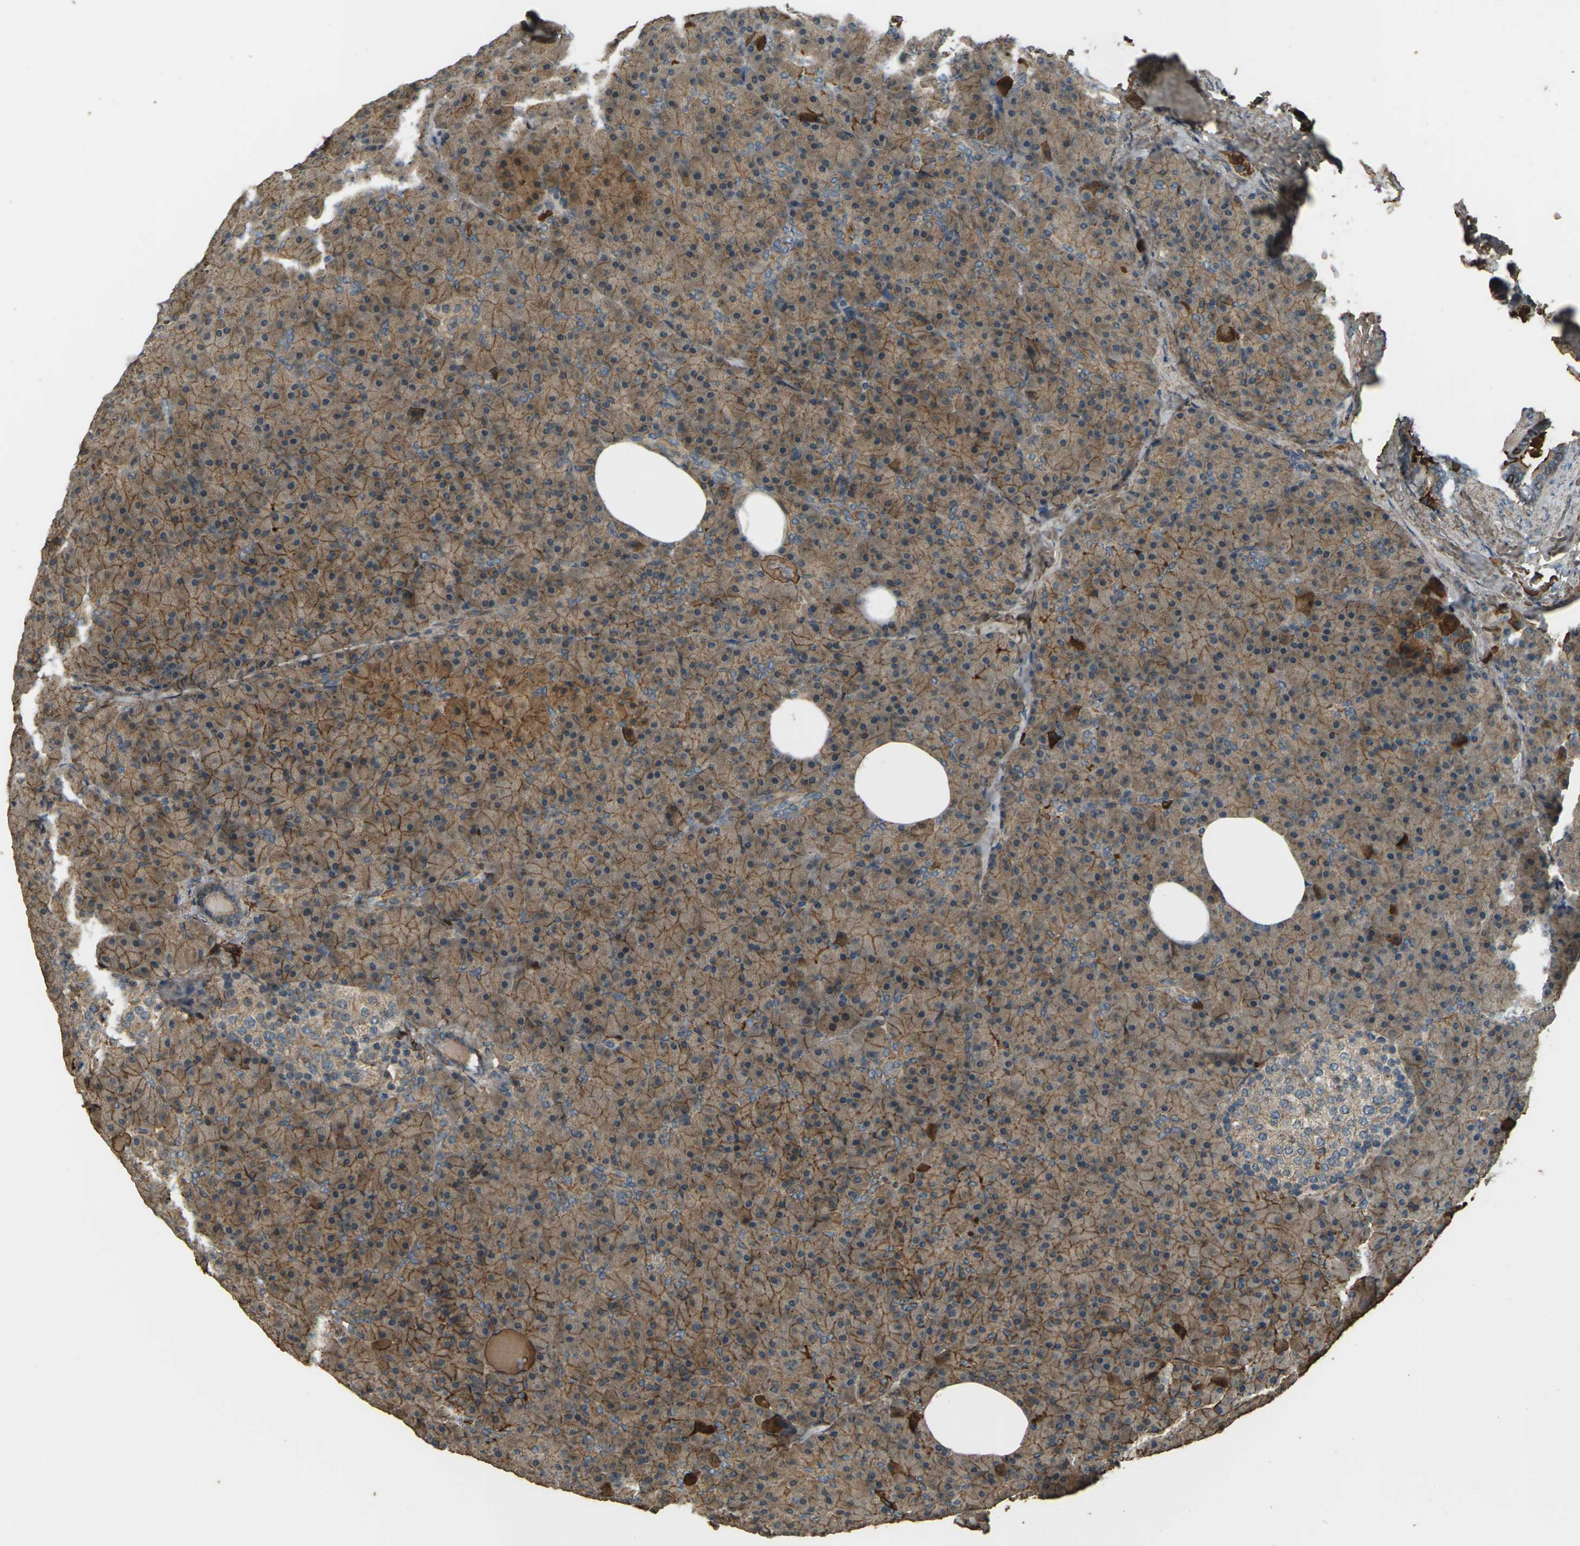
{"staining": {"intensity": "moderate", "quantity": ">75%", "location": "cytoplasmic/membranous"}, "tissue": "pancreas", "cell_type": "Exocrine glandular cells", "image_type": "normal", "snomed": [{"axis": "morphology", "description": "Normal tissue, NOS"}, {"axis": "topography", "description": "Pancreas"}], "caption": "Exocrine glandular cells show medium levels of moderate cytoplasmic/membranous expression in about >75% of cells in normal human pancreas. (Stains: DAB in brown, nuclei in blue, Microscopy: brightfield microscopy at high magnification).", "gene": "CYP1B1", "patient": {"sex": "female", "age": 35}}